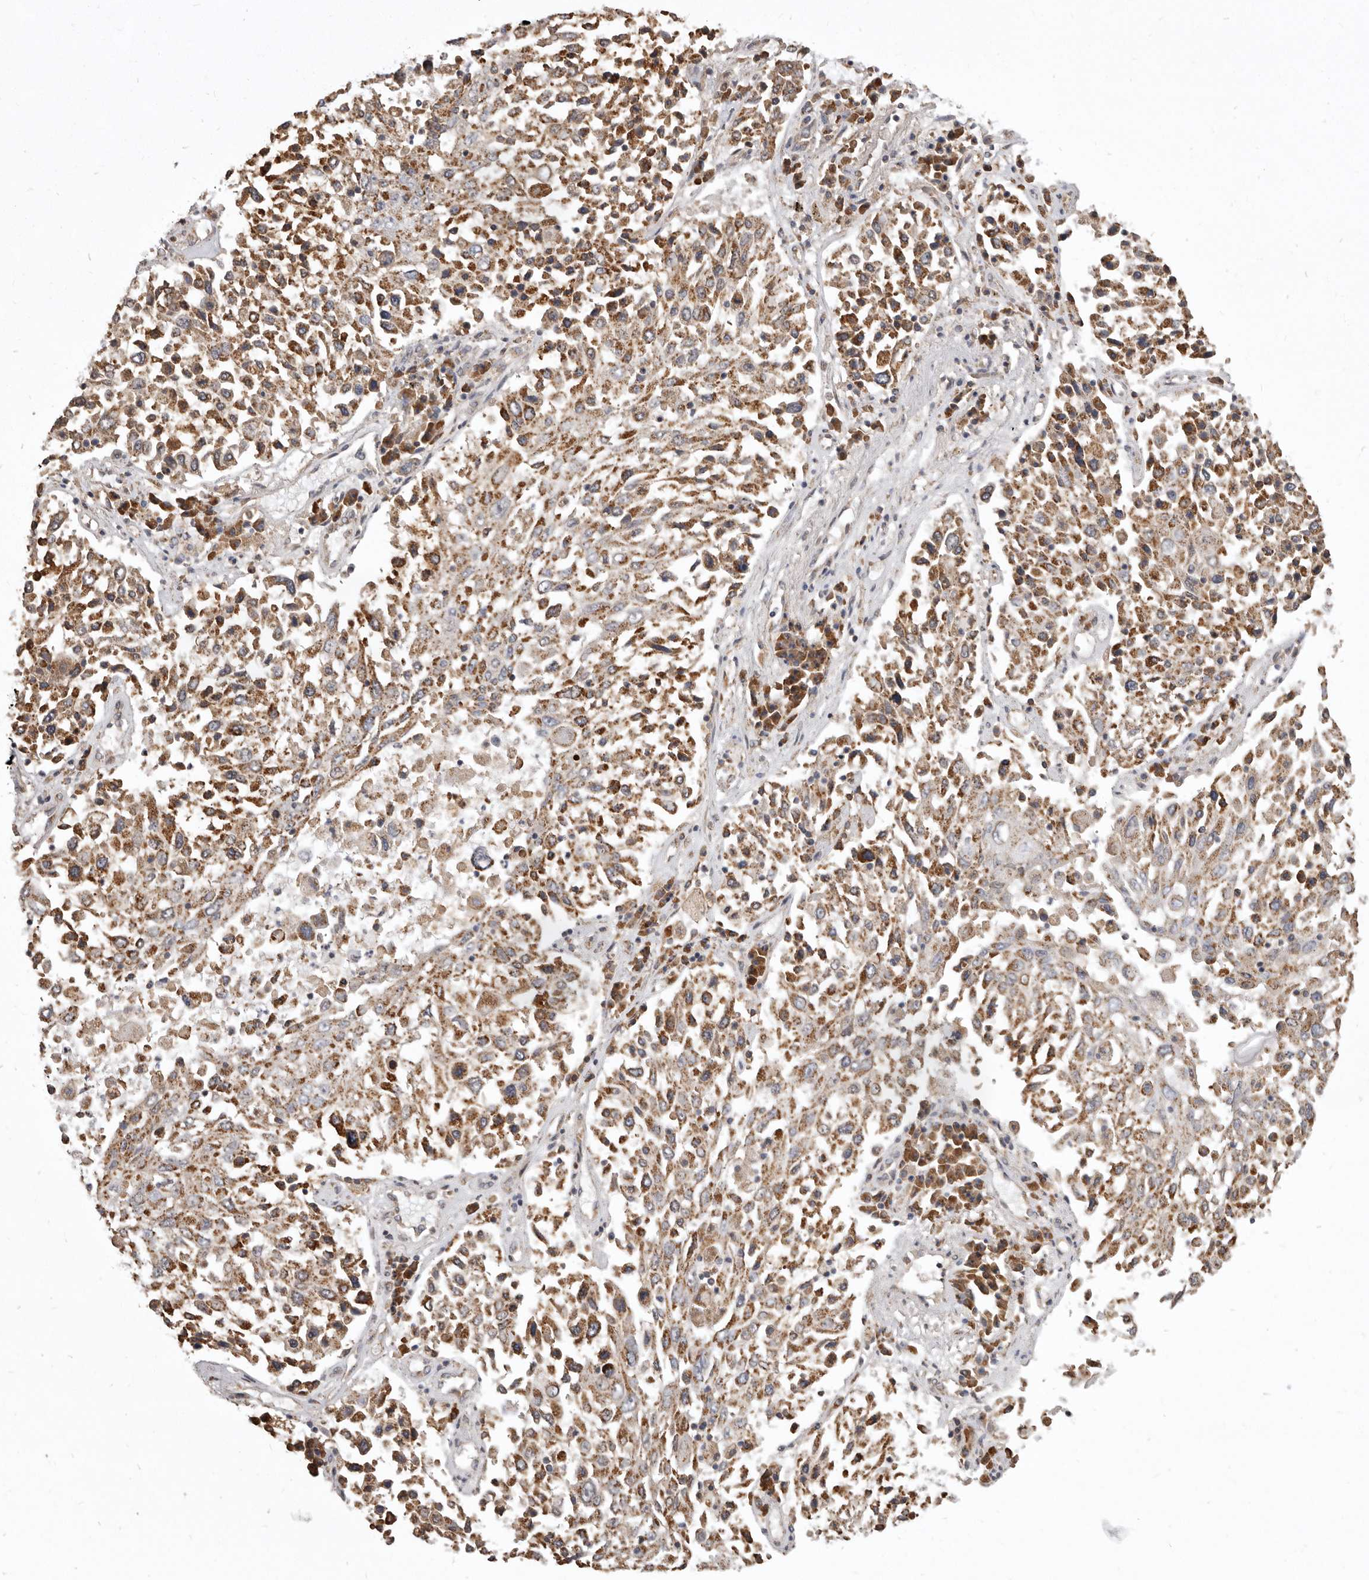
{"staining": {"intensity": "moderate", "quantity": ">75%", "location": "cytoplasmic/membranous"}, "tissue": "lung cancer", "cell_type": "Tumor cells", "image_type": "cancer", "snomed": [{"axis": "morphology", "description": "Squamous cell carcinoma, NOS"}, {"axis": "topography", "description": "Lung"}], "caption": "A medium amount of moderate cytoplasmic/membranous expression is appreciated in about >75% of tumor cells in lung cancer tissue. The staining was performed using DAB (3,3'-diaminobenzidine), with brown indicating positive protein expression. Nuclei are stained blue with hematoxylin.", "gene": "CDK5RAP3", "patient": {"sex": "male", "age": 65}}